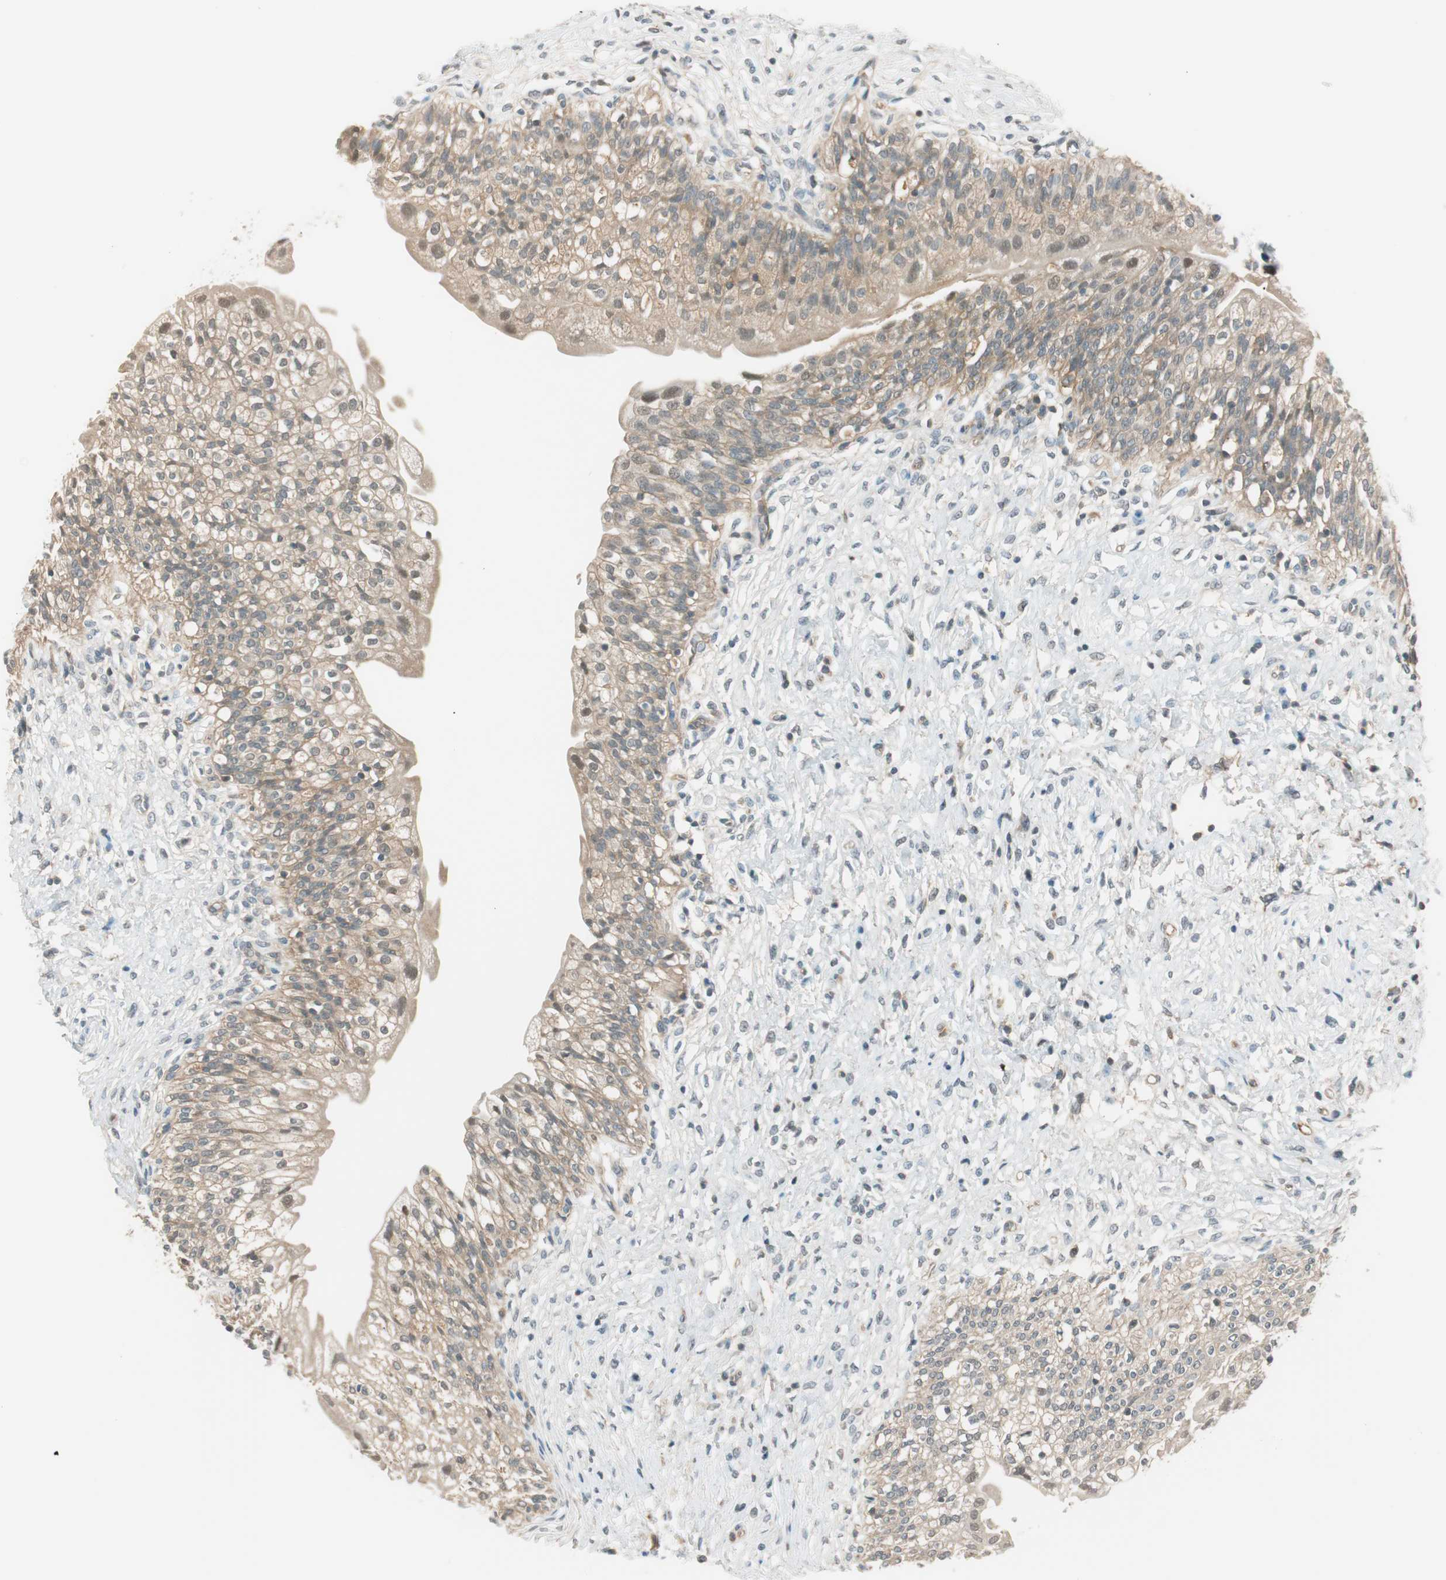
{"staining": {"intensity": "moderate", "quantity": ">75%", "location": "cytoplasmic/membranous"}, "tissue": "urinary bladder", "cell_type": "Urothelial cells", "image_type": "normal", "snomed": [{"axis": "morphology", "description": "Normal tissue, NOS"}, {"axis": "morphology", "description": "Inflammation, NOS"}, {"axis": "topography", "description": "Urinary bladder"}], "caption": "Moderate cytoplasmic/membranous protein expression is identified in about >75% of urothelial cells in urinary bladder. (DAB = brown stain, brightfield microscopy at high magnification).", "gene": "PSMD8", "patient": {"sex": "female", "age": 80}}